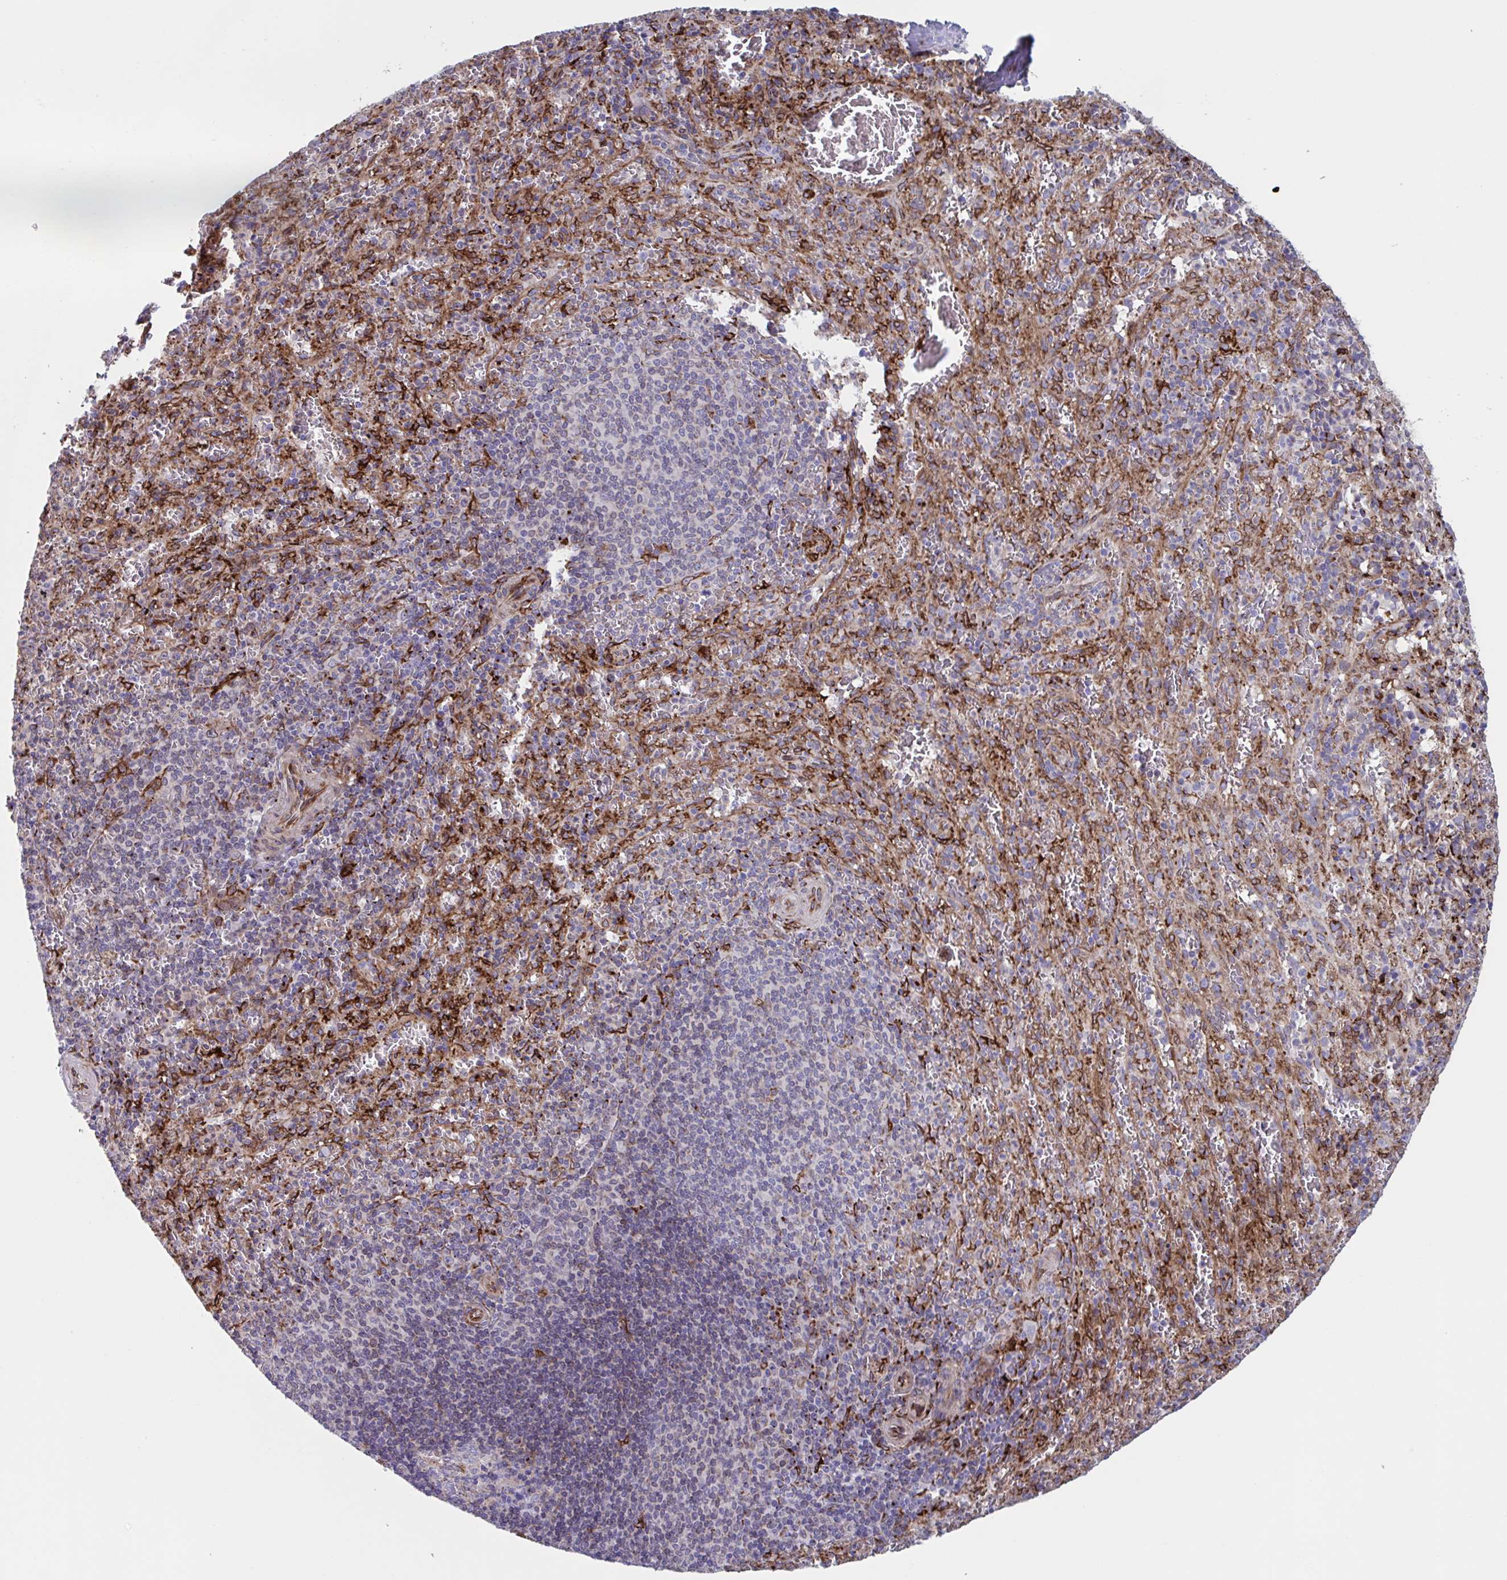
{"staining": {"intensity": "moderate", "quantity": "25%-75%", "location": "cytoplasmic/membranous"}, "tissue": "spleen", "cell_type": "Cells in red pulp", "image_type": "normal", "snomed": [{"axis": "morphology", "description": "Normal tissue, NOS"}, {"axis": "topography", "description": "Spleen"}], "caption": "A medium amount of moderate cytoplasmic/membranous positivity is present in approximately 25%-75% of cells in red pulp in benign spleen.", "gene": "RFK", "patient": {"sex": "male", "age": 57}}